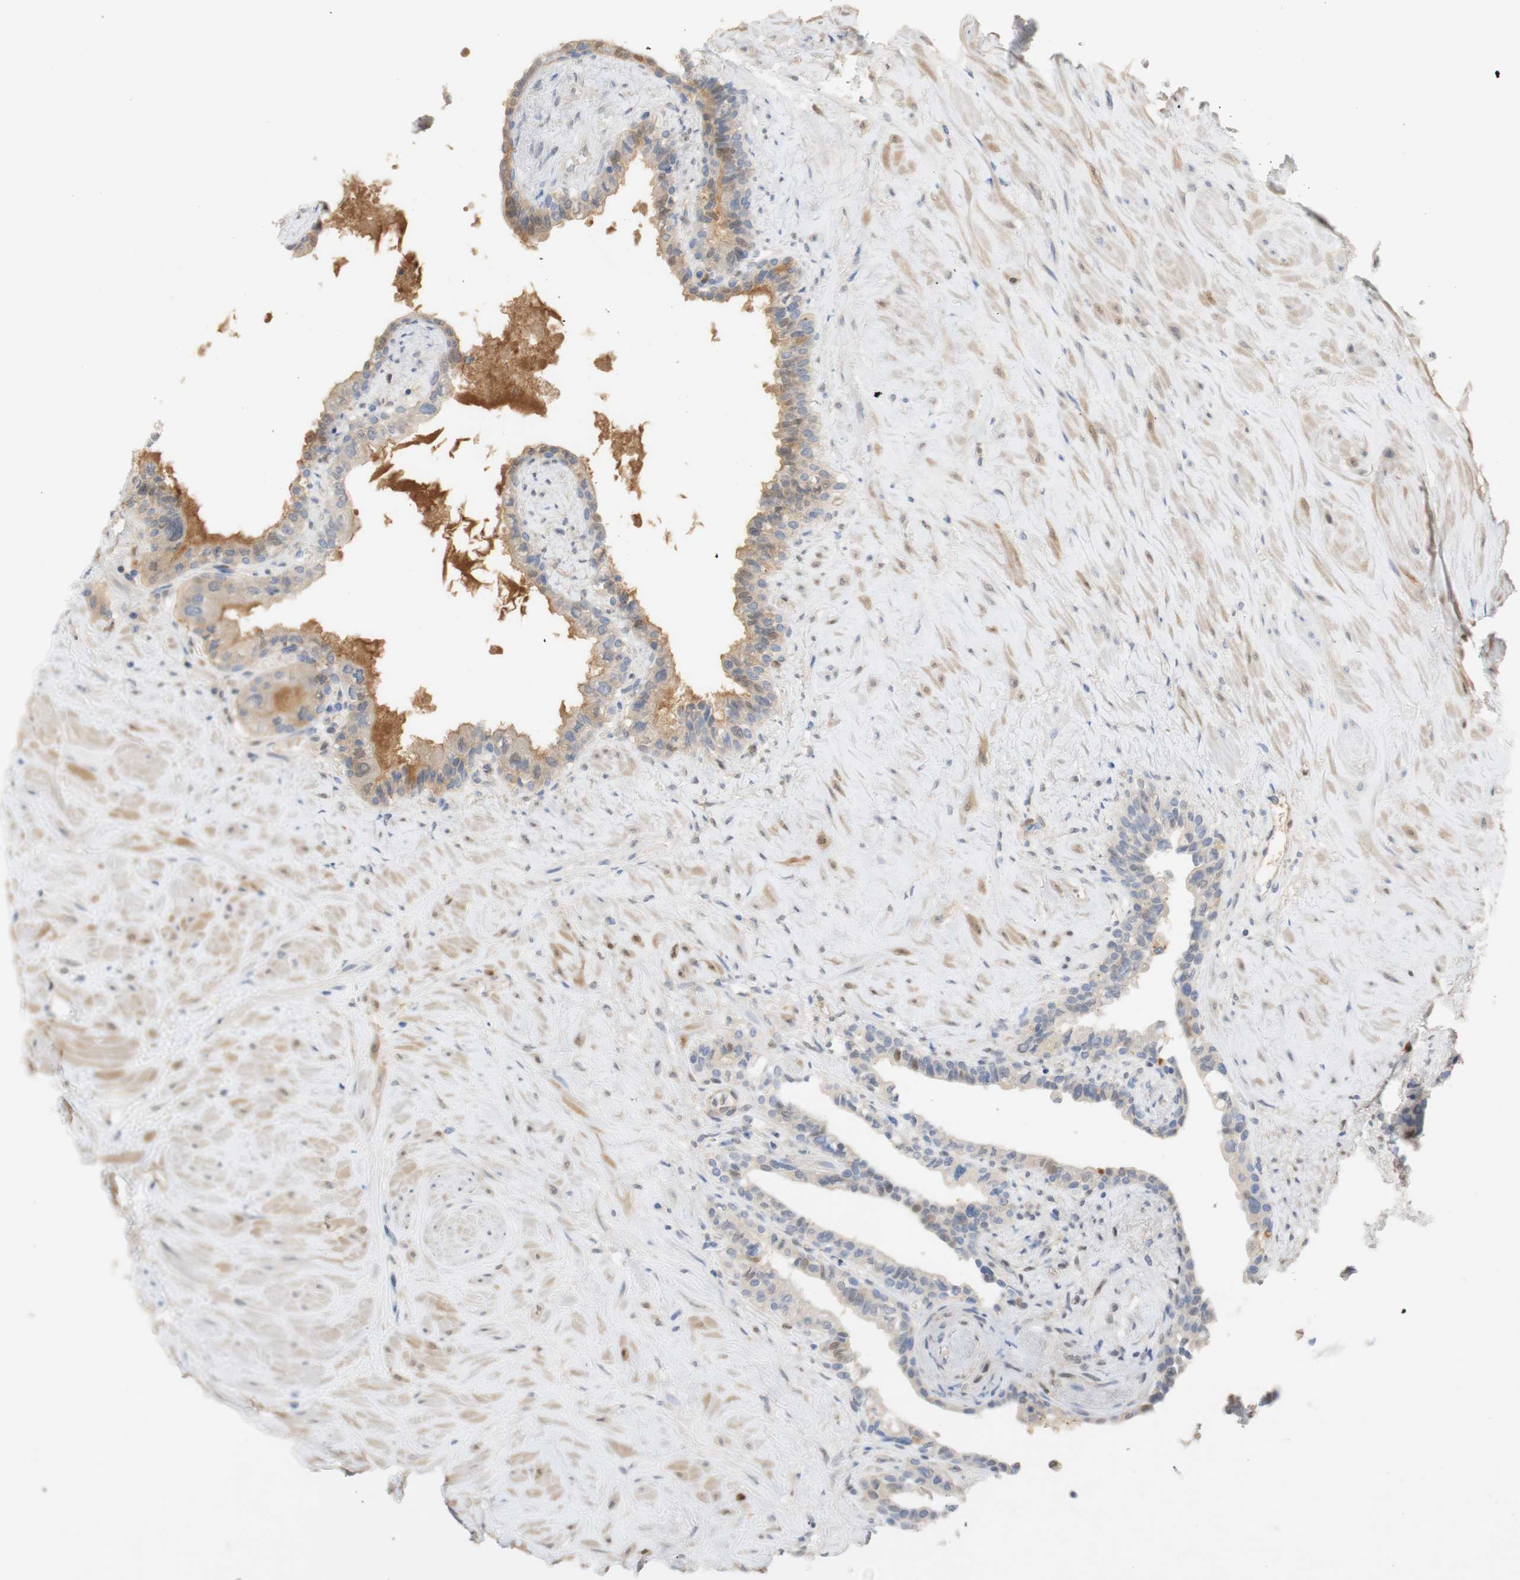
{"staining": {"intensity": "weak", "quantity": ">75%", "location": "cytoplasmic/membranous"}, "tissue": "seminal vesicle", "cell_type": "Glandular cells", "image_type": "normal", "snomed": [{"axis": "morphology", "description": "Normal tissue, NOS"}, {"axis": "topography", "description": "Seminal veicle"}], "caption": "A brown stain labels weak cytoplasmic/membranous staining of a protein in glandular cells of benign seminal vesicle. The staining was performed using DAB (3,3'-diaminobenzidine), with brown indicating positive protein expression. Nuclei are stained blue with hematoxylin.", "gene": "SELENBP1", "patient": {"sex": "male", "age": 63}}